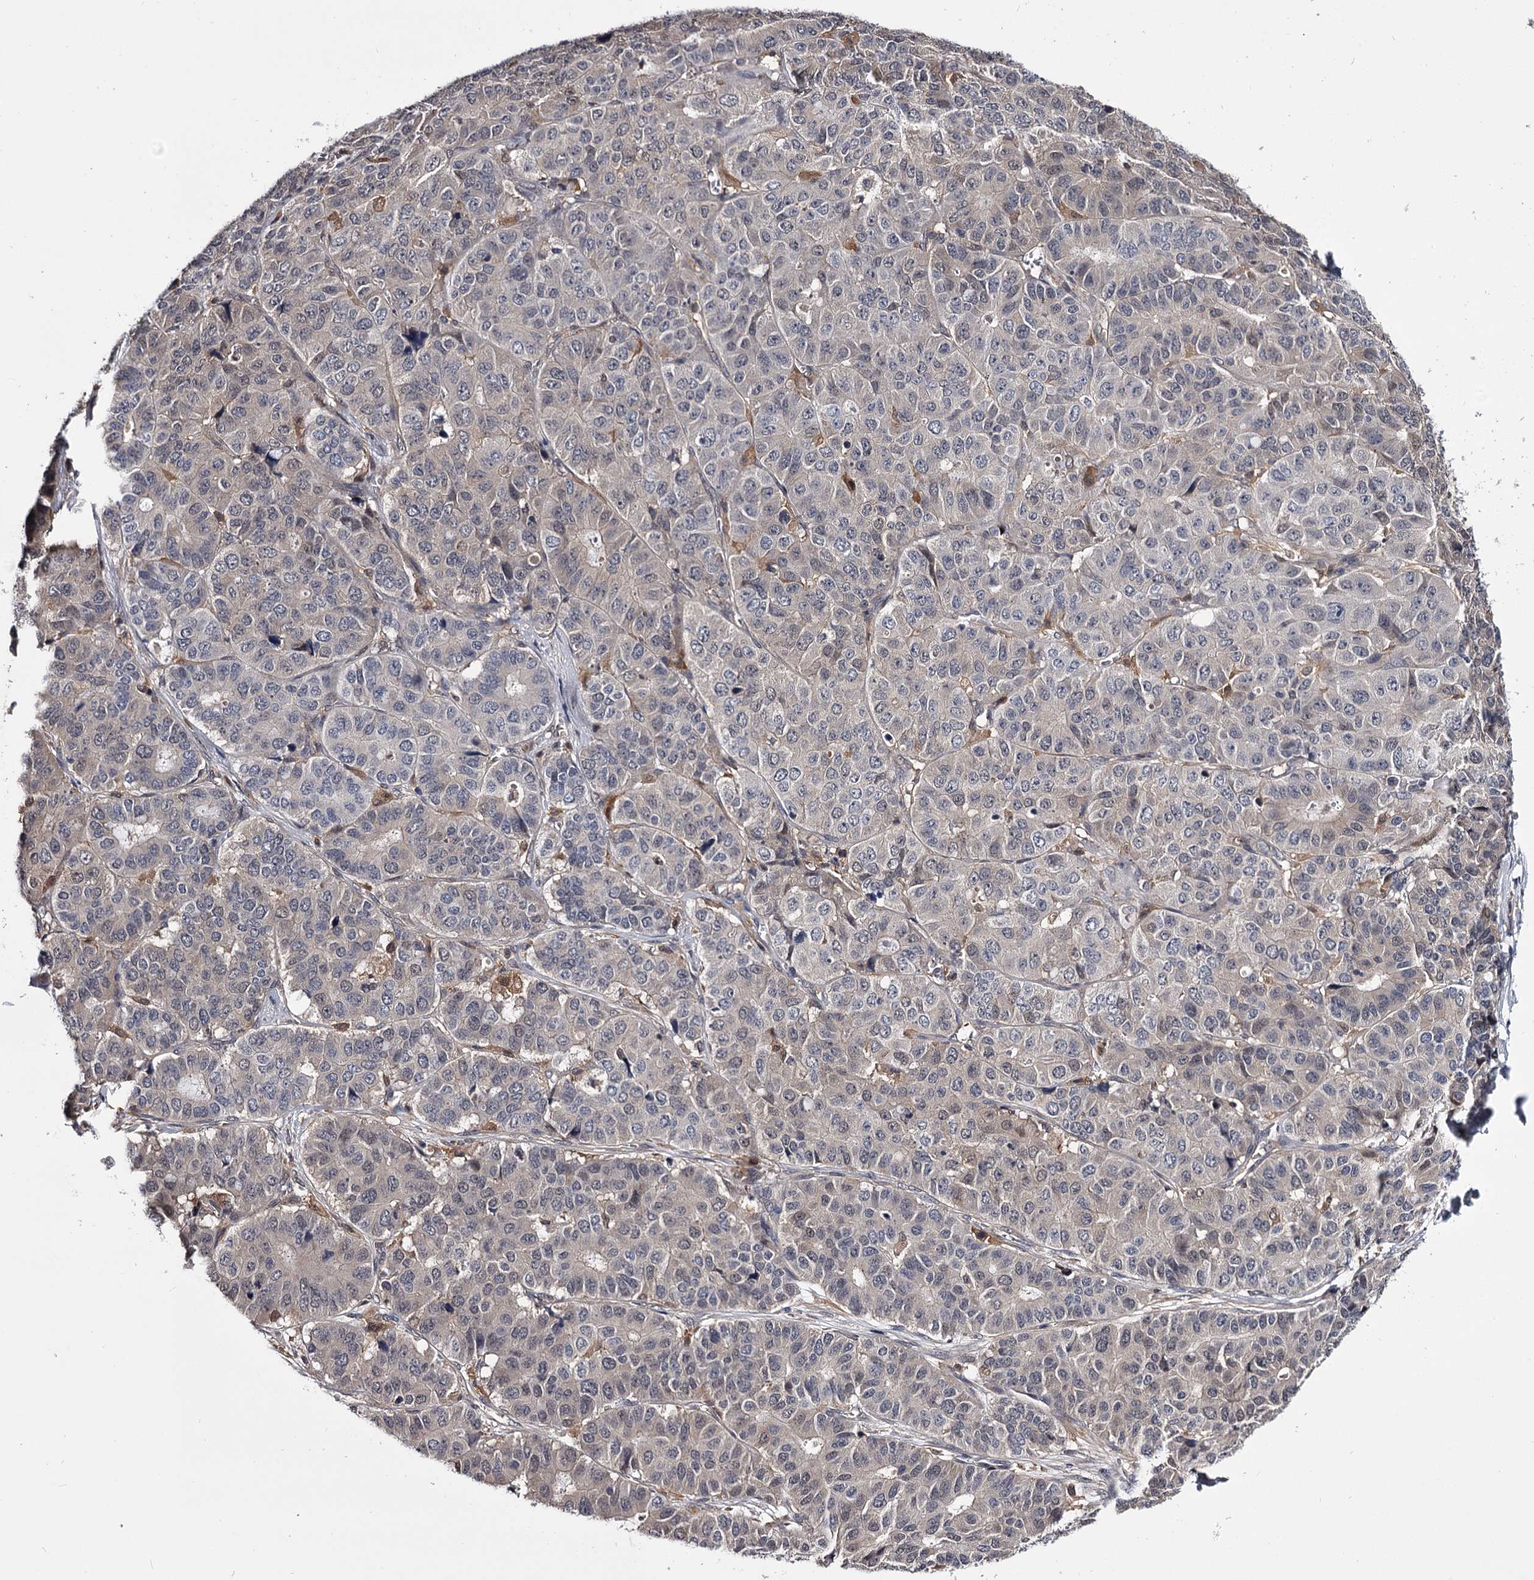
{"staining": {"intensity": "negative", "quantity": "none", "location": "none"}, "tissue": "pancreatic cancer", "cell_type": "Tumor cells", "image_type": "cancer", "snomed": [{"axis": "morphology", "description": "Adenocarcinoma, NOS"}, {"axis": "topography", "description": "Pancreas"}], "caption": "There is no significant expression in tumor cells of pancreatic adenocarcinoma.", "gene": "GSTO1", "patient": {"sex": "male", "age": 50}}